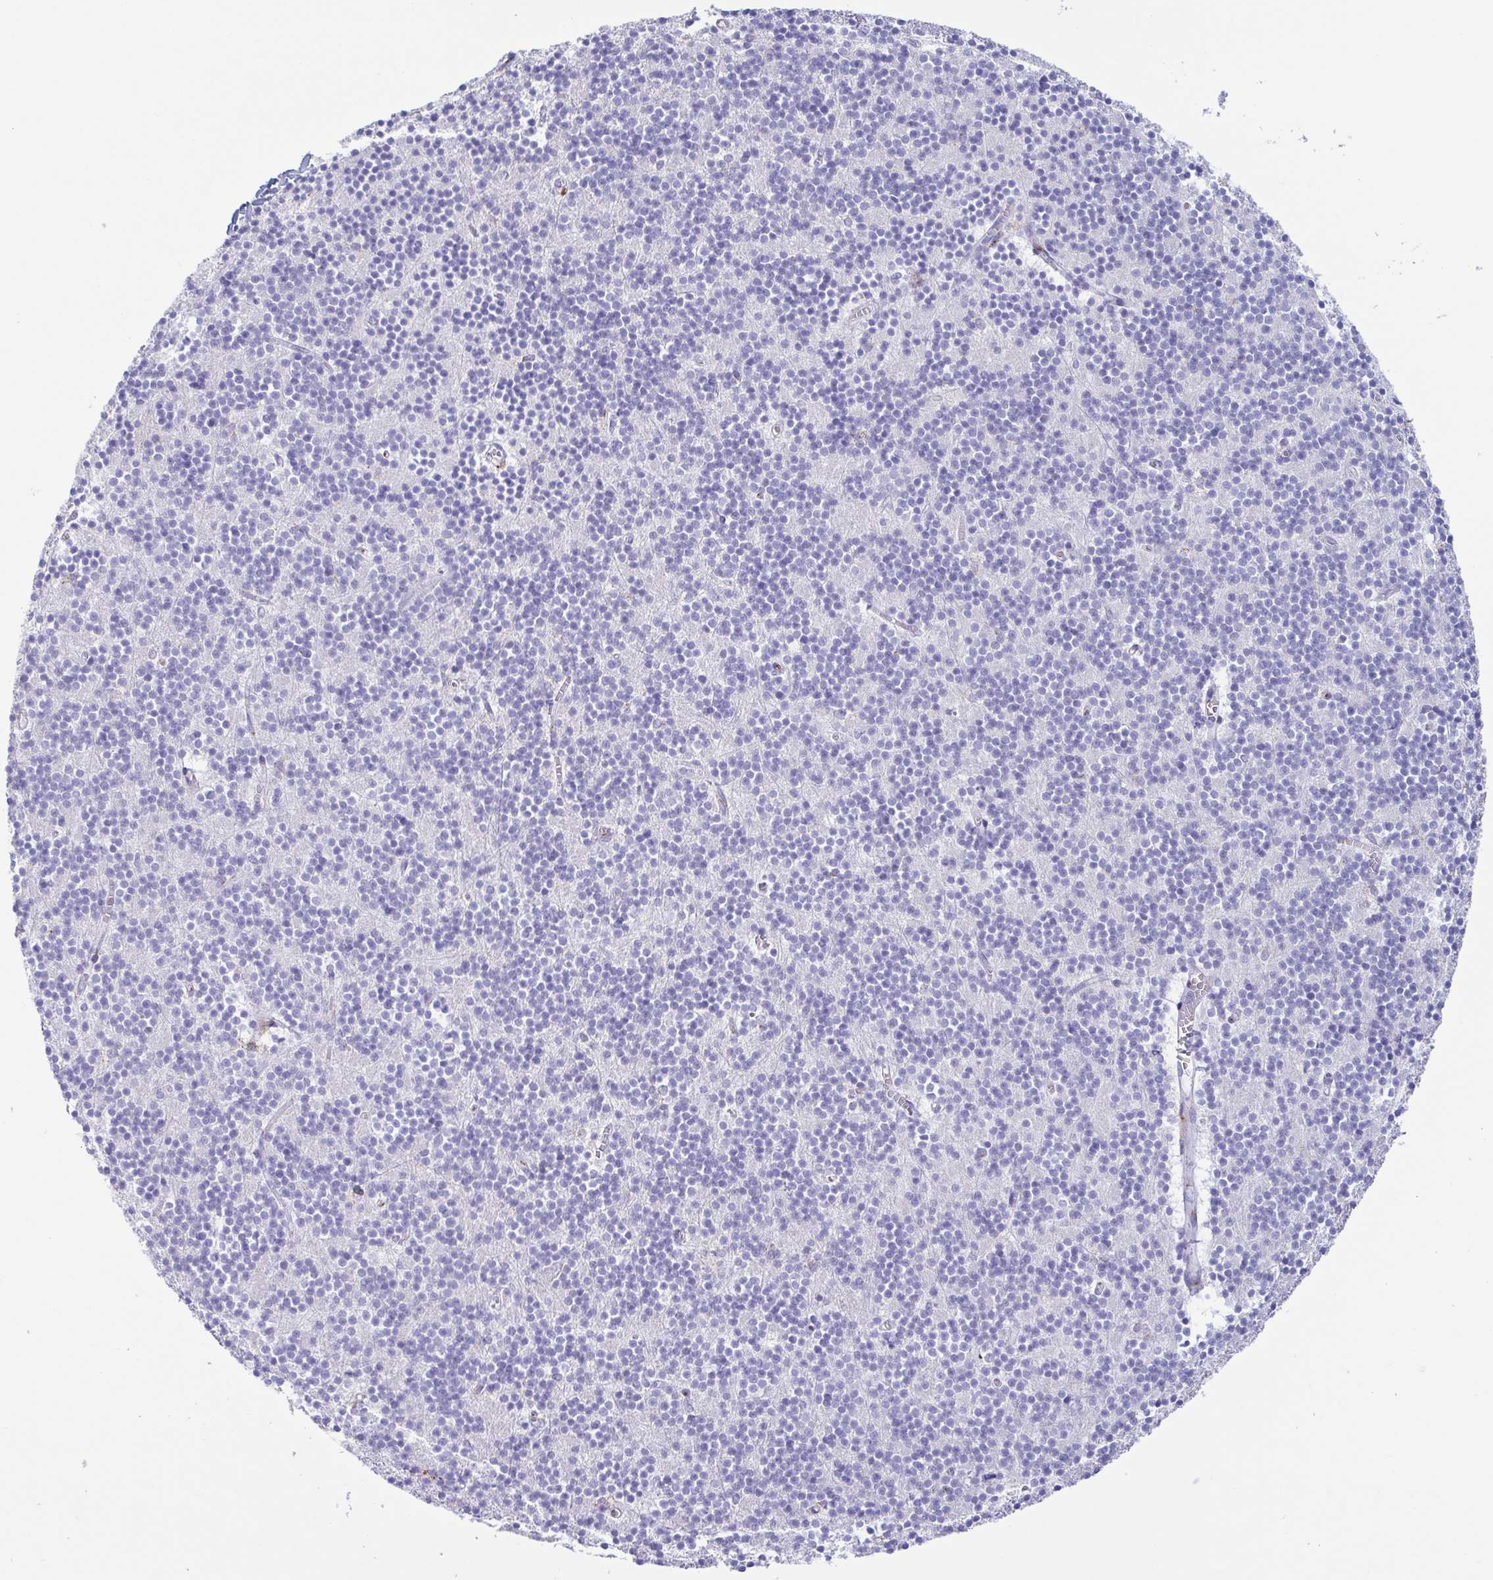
{"staining": {"intensity": "negative", "quantity": "none", "location": "none"}, "tissue": "cerebellum", "cell_type": "Cells in granular layer", "image_type": "normal", "snomed": [{"axis": "morphology", "description": "Normal tissue, NOS"}, {"axis": "topography", "description": "Cerebellum"}], "caption": "Cells in granular layer are negative for brown protein staining in benign cerebellum. (Brightfield microscopy of DAB (3,3'-diaminobenzidine) immunohistochemistry at high magnification).", "gene": "SULT1B1", "patient": {"sex": "male", "age": 54}}